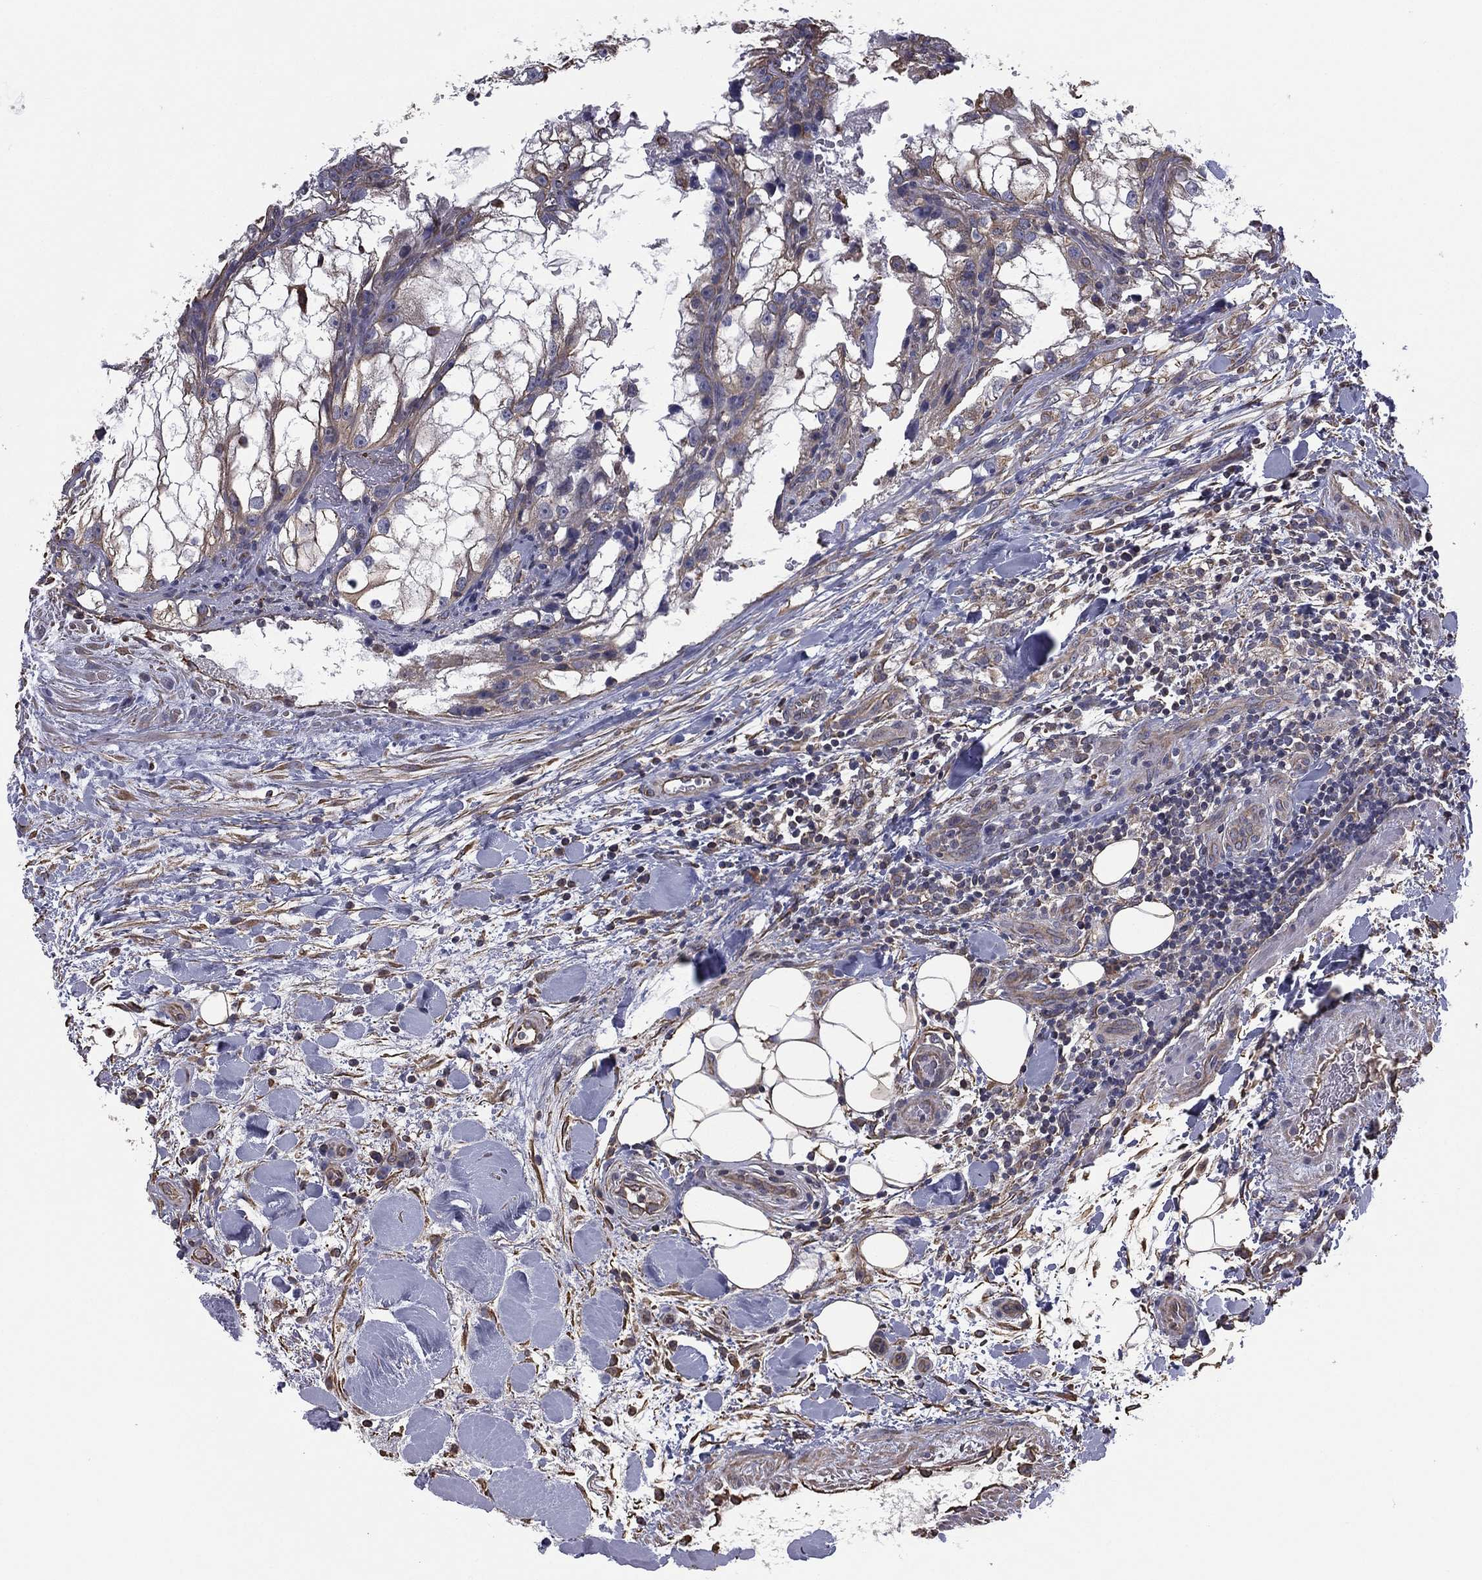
{"staining": {"intensity": "weak", "quantity": "<25%", "location": "cytoplasmic/membranous"}, "tissue": "renal cancer", "cell_type": "Tumor cells", "image_type": "cancer", "snomed": [{"axis": "morphology", "description": "Adenocarcinoma, NOS"}, {"axis": "topography", "description": "Kidney"}], "caption": "High magnification brightfield microscopy of renal adenocarcinoma stained with DAB (brown) and counterstained with hematoxylin (blue): tumor cells show no significant staining.", "gene": "SCUBE1", "patient": {"sex": "male", "age": 59}}